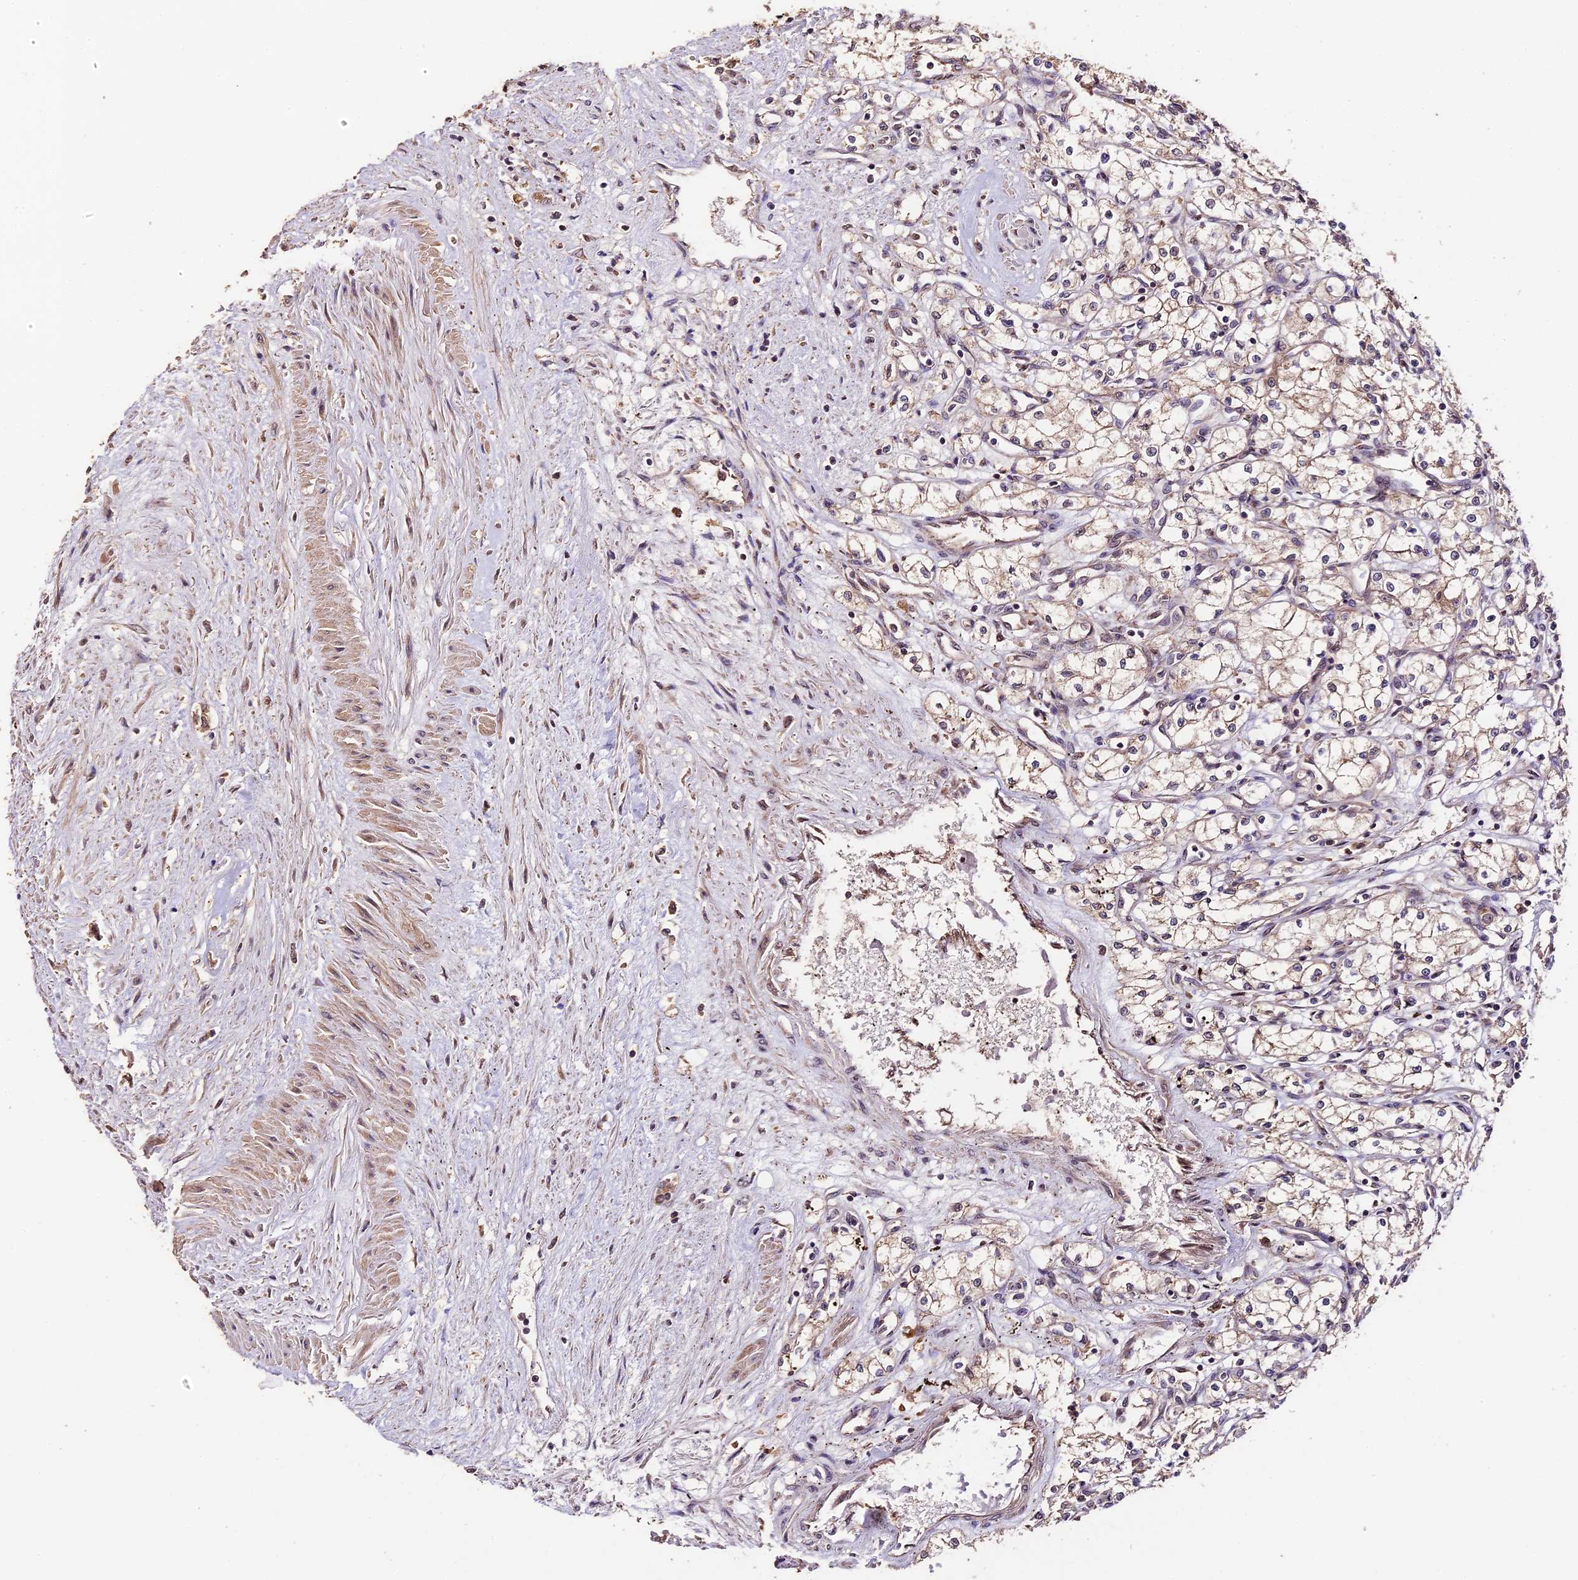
{"staining": {"intensity": "weak", "quantity": "25%-75%", "location": "cytoplasmic/membranous"}, "tissue": "renal cancer", "cell_type": "Tumor cells", "image_type": "cancer", "snomed": [{"axis": "morphology", "description": "Adenocarcinoma, NOS"}, {"axis": "topography", "description": "Kidney"}], "caption": "Protein expression analysis of human renal cancer (adenocarcinoma) reveals weak cytoplasmic/membranous positivity in about 25%-75% of tumor cells.", "gene": "TRMT1", "patient": {"sex": "male", "age": 59}}